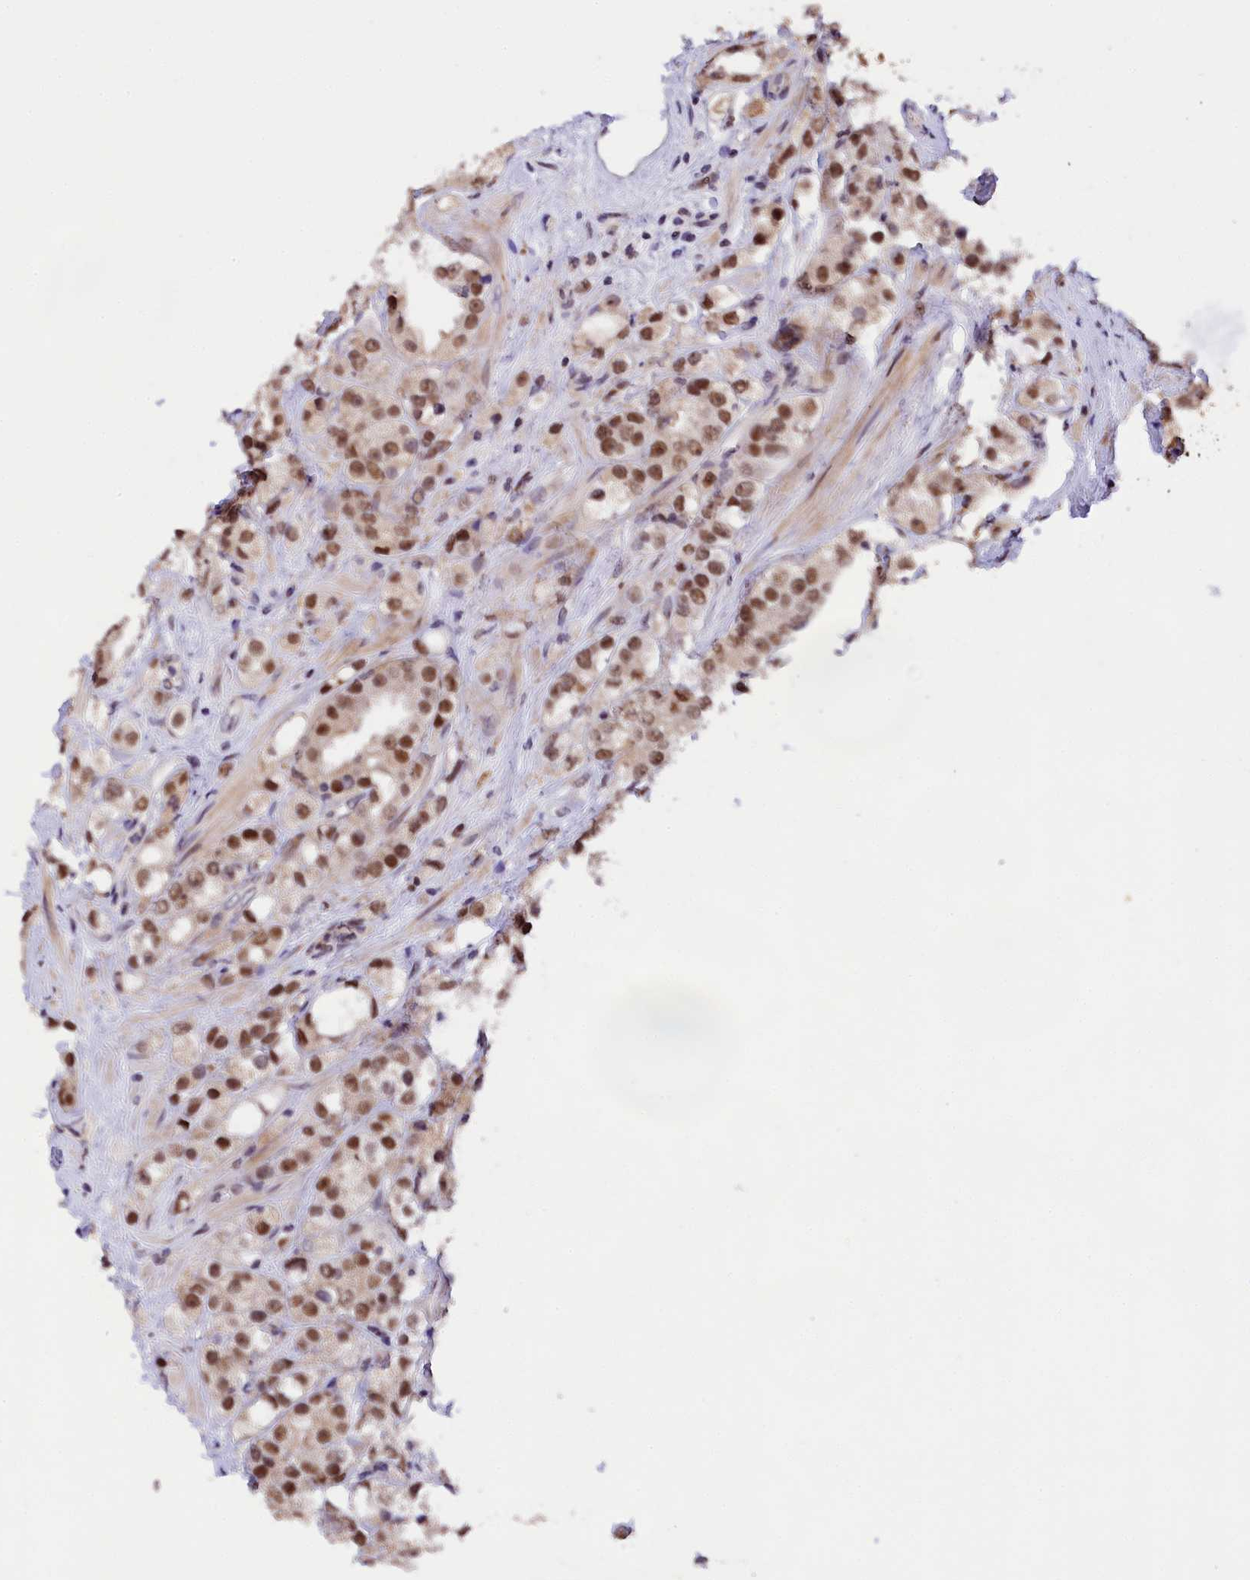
{"staining": {"intensity": "moderate", "quantity": ">75%", "location": "nuclear"}, "tissue": "prostate cancer", "cell_type": "Tumor cells", "image_type": "cancer", "snomed": [{"axis": "morphology", "description": "Adenocarcinoma, NOS"}, {"axis": "topography", "description": "Prostate"}], "caption": "Human prostate cancer (adenocarcinoma) stained for a protein (brown) reveals moderate nuclear positive expression in approximately >75% of tumor cells.", "gene": "FBXO45", "patient": {"sex": "male", "age": 79}}